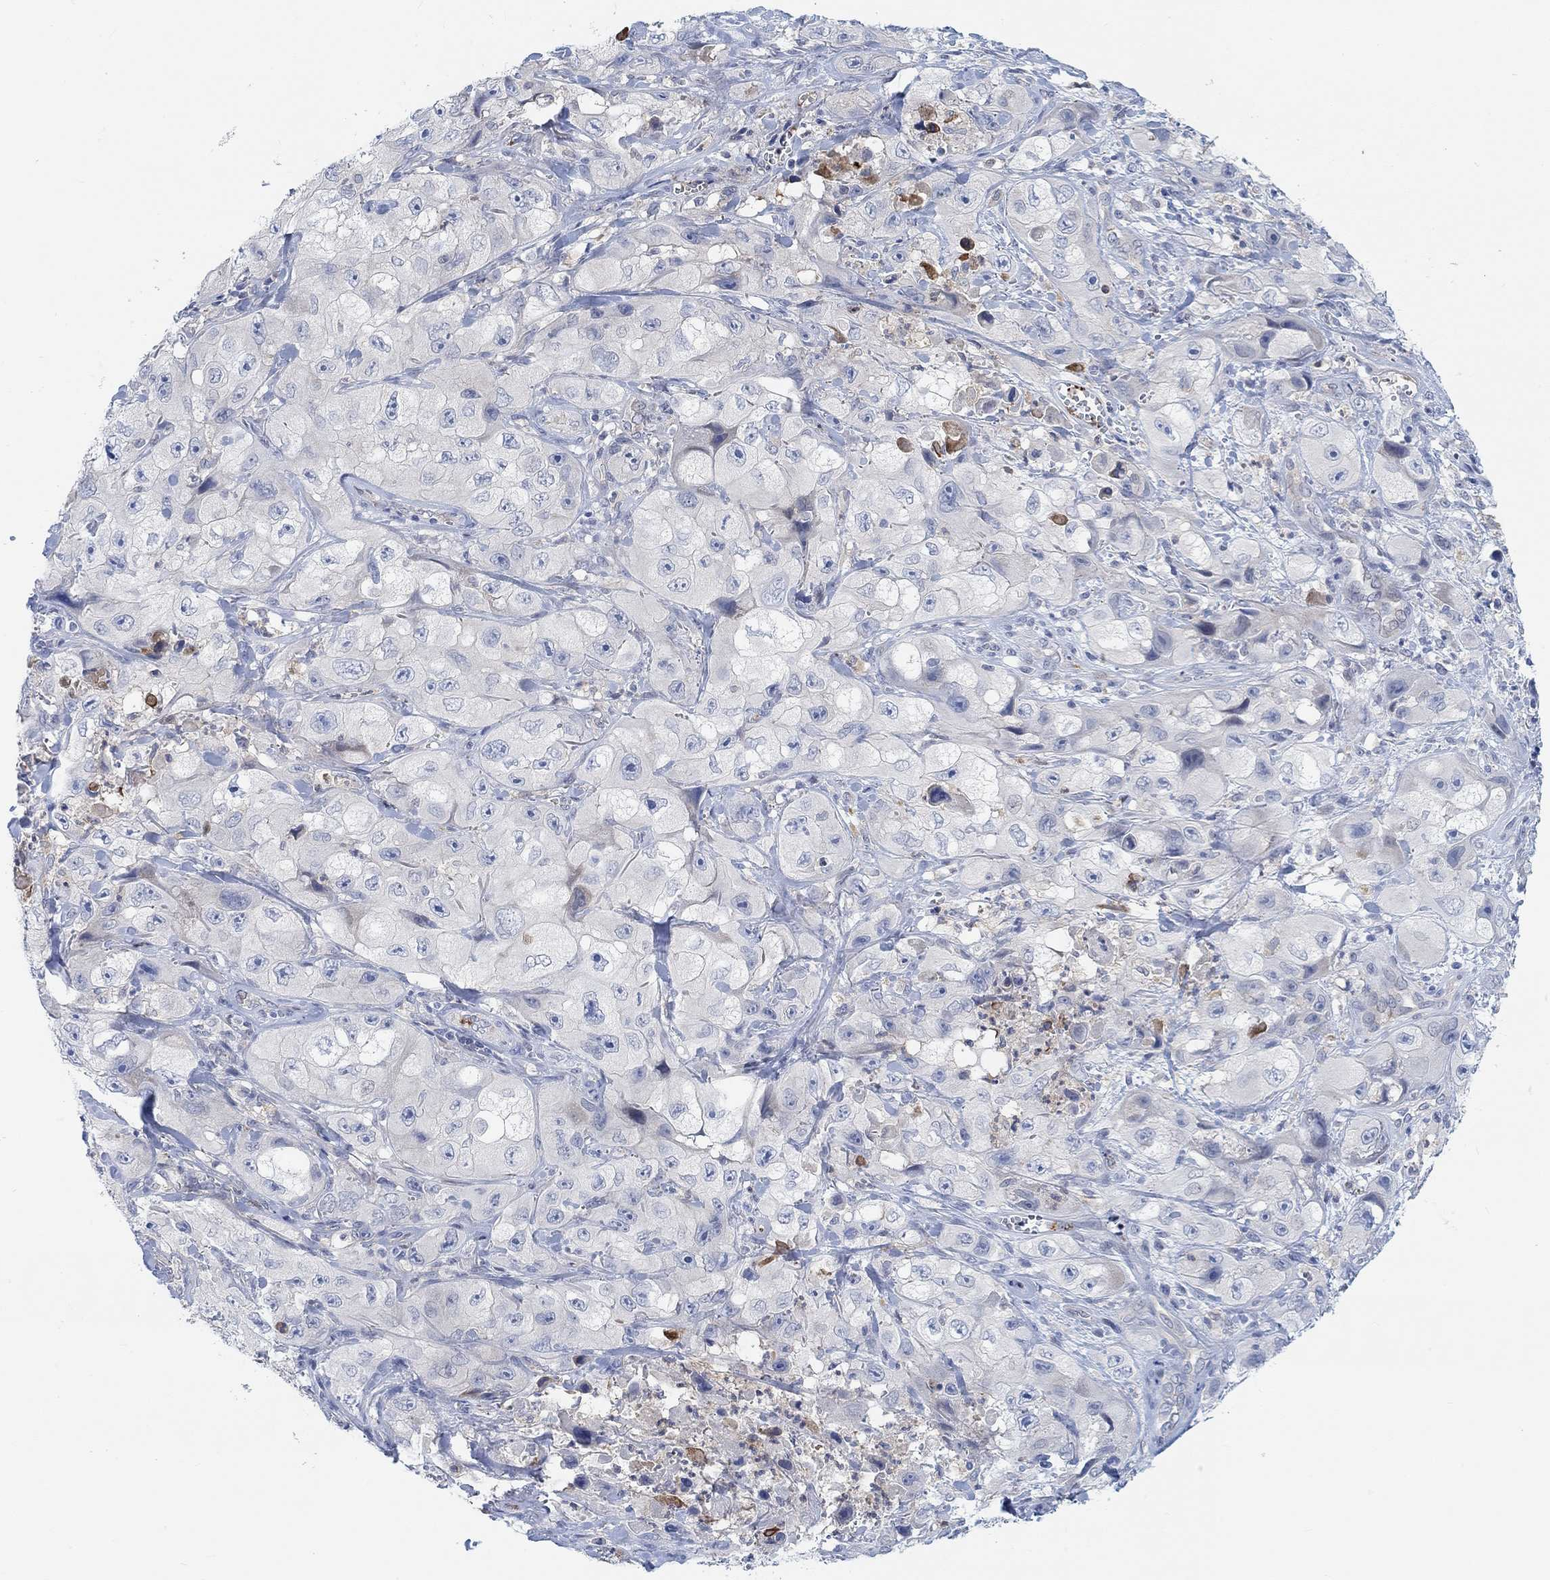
{"staining": {"intensity": "negative", "quantity": "none", "location": "none"}, "tissue": "skin cancer", "cell_type": "Tumor cells", "image_type": "cancer", "snomed": [{"axis": "morphology", "description": "Squamous cell carcinoma, NOS"}, {"axis": "topography", "description": "Skin"}, {"axis": "topography", "description": "Subcutis"}], "caption": "Immunohistochemical staining of human skin squamous cell carcinoma exhibits no significant staining in tumor cells.", "gene": "PMFBP1", "patient": {"sex": "male", "age": 73}}